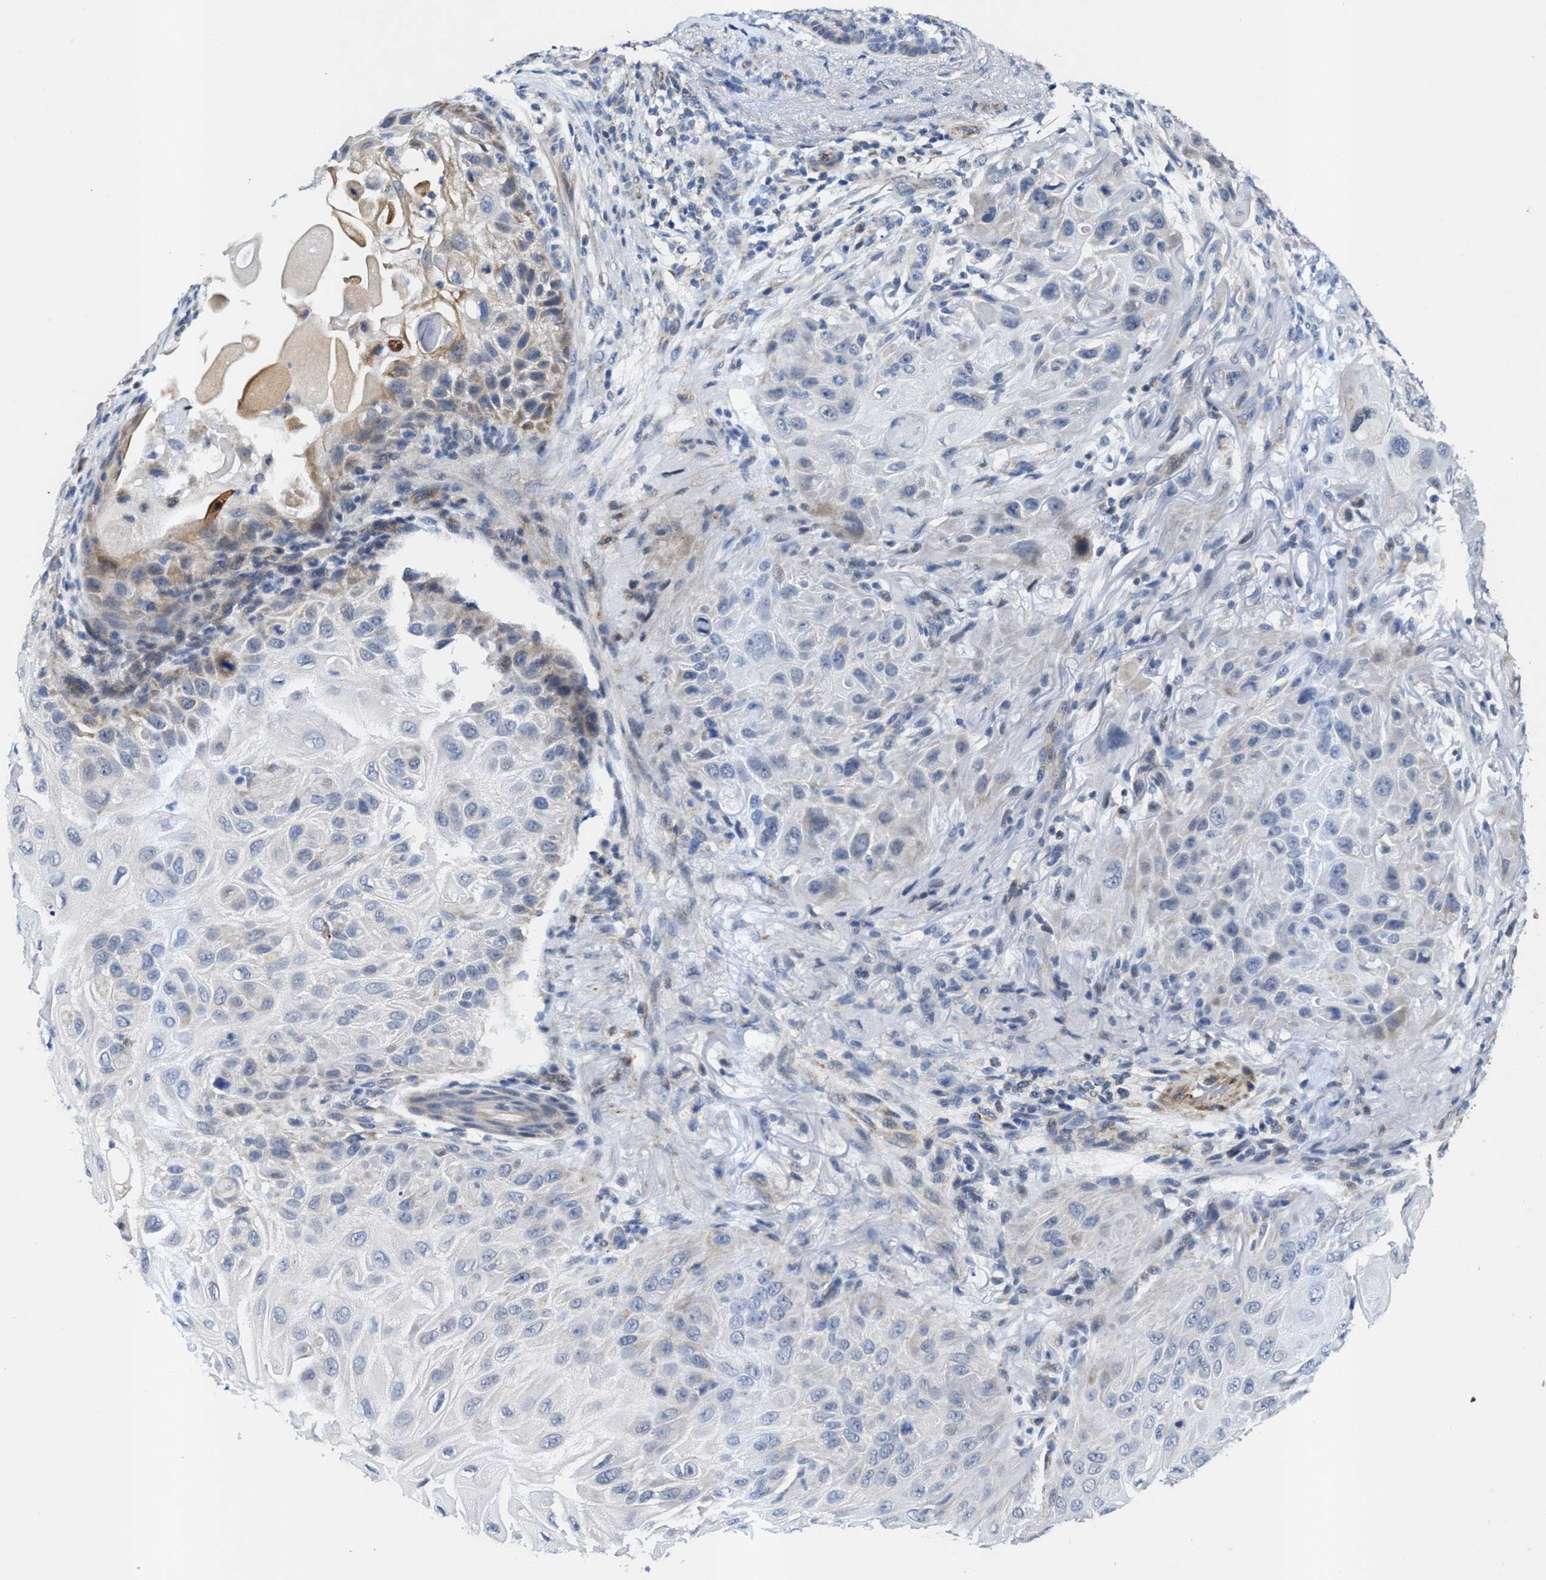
{"staining": {"intensity": "negative", "quantity": "none", "location": "none"}, "tissue": "skin cancer", "cell_type": "Tumor cells", "image_type": "cancer", "snomed": [{"axis": "morphology", "description": "Squamous cell carcinoma, NOS"}, {"axis": "topography", "description": "Skin"}], "caption": "A micrograph of squamous cell carcinoma (skin) stained for a protein demonstrates no brown staining in tumor cells. The staining was performed using DAB to visualize the protein expression in brown, while the nuclei were stained in blue with hematoxylin (Magnification: 20x).", "gene": "JAG1", "patient": {"sex": "female", "age": 77}}